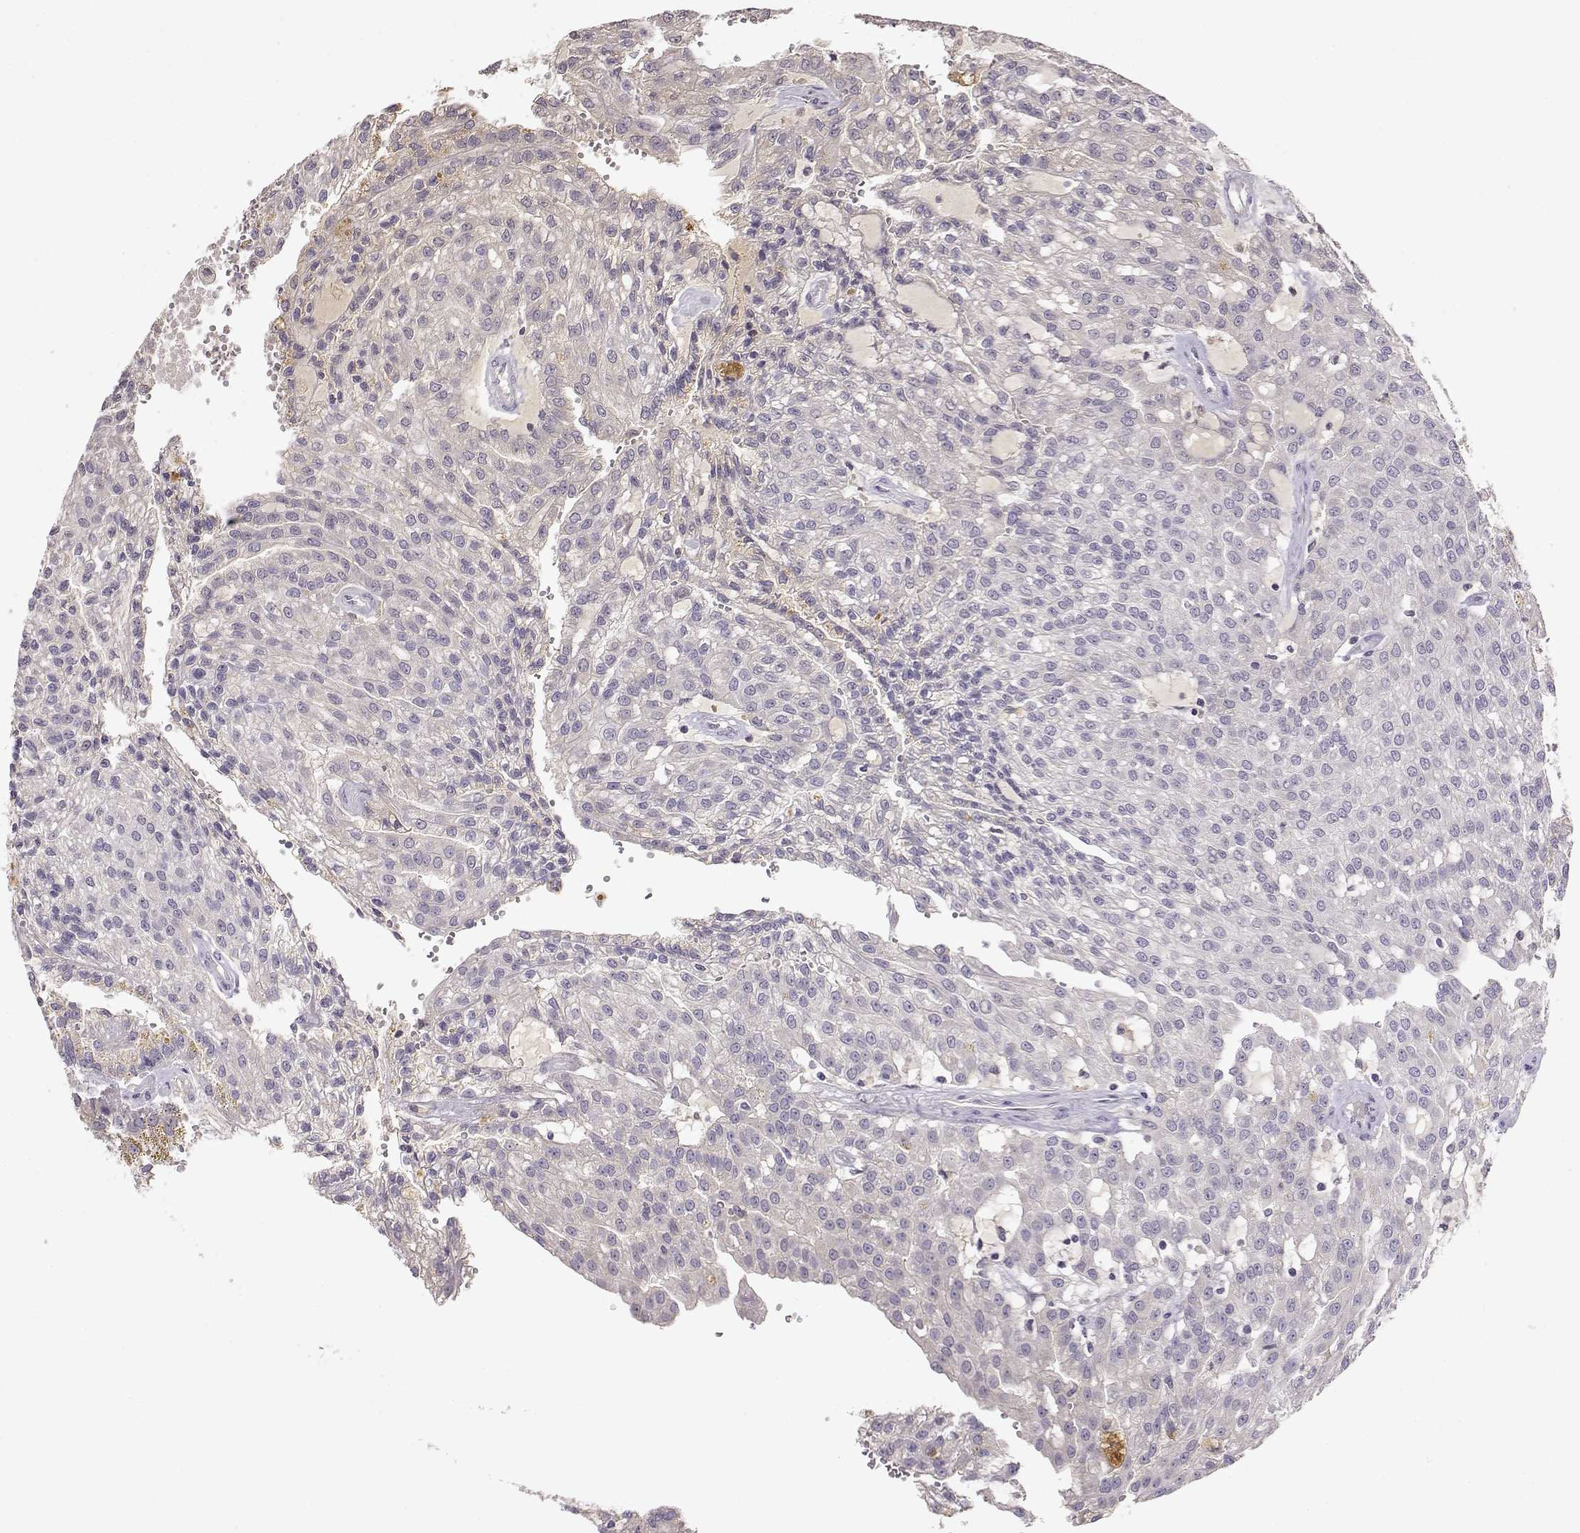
{"staining": {"intensity": "negative", "quantity": "none", "location": "none"}, "tissue": "renal cancer", "cell_type": "Tumor cells", "image_type": "cancer", "snomed": [{"axis": "morphology", "description": "Adenocarcinoma, NOS"}, {"axis": "topography", "description": "Kidney"}], "caption": "There is no significant staining in tumor cells of renal cancer (adenocarcinoma).", "gene": "TACR1", "patient": {"sex": "male", "age": 63}}